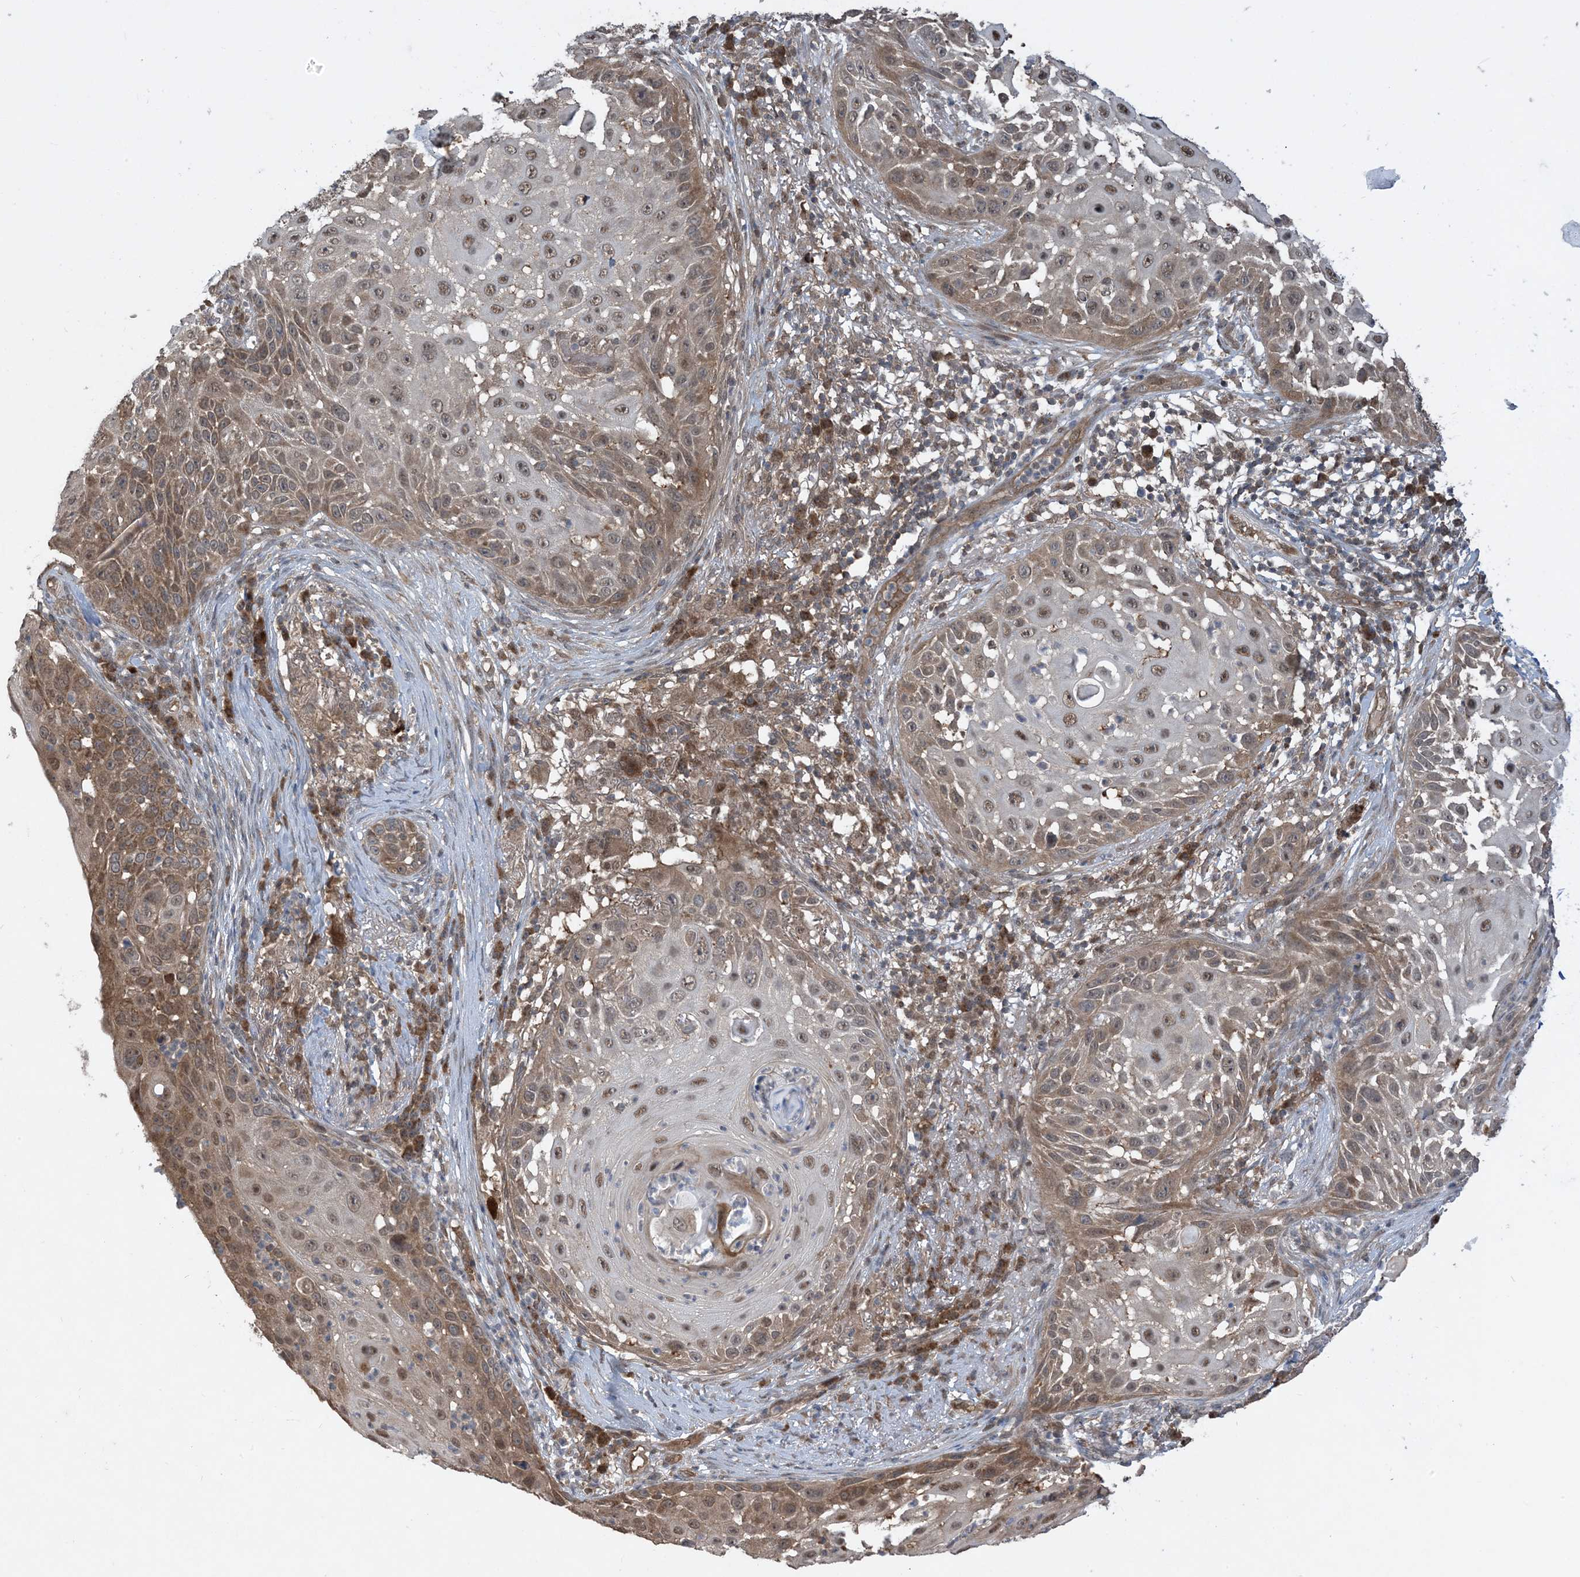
{"staining": {"intensity": "moderate", "quantity": "25%-75%", "location": "cytoplasmic/membranous,nuclear"}, "tissue": "skin cancer", "cell_type": "Tumor cells", "image_type": "cancer", "snomed": [{"axis": "morphology", "description": "Squamous cell carcinoma, NOS"}, {"axis": "topography", "description": "Skin"}], "caption": "DAB (3,3'-diaminobenzidine) immunohistochemical staining of human skin squamous cell carcinoma displays moderate cytoplasmic/membranous and nuclear protein staining in about 25%-75% of tumor cells.", "gene": "PUSL1", "patient": {"sex": "female", "age": 44}}